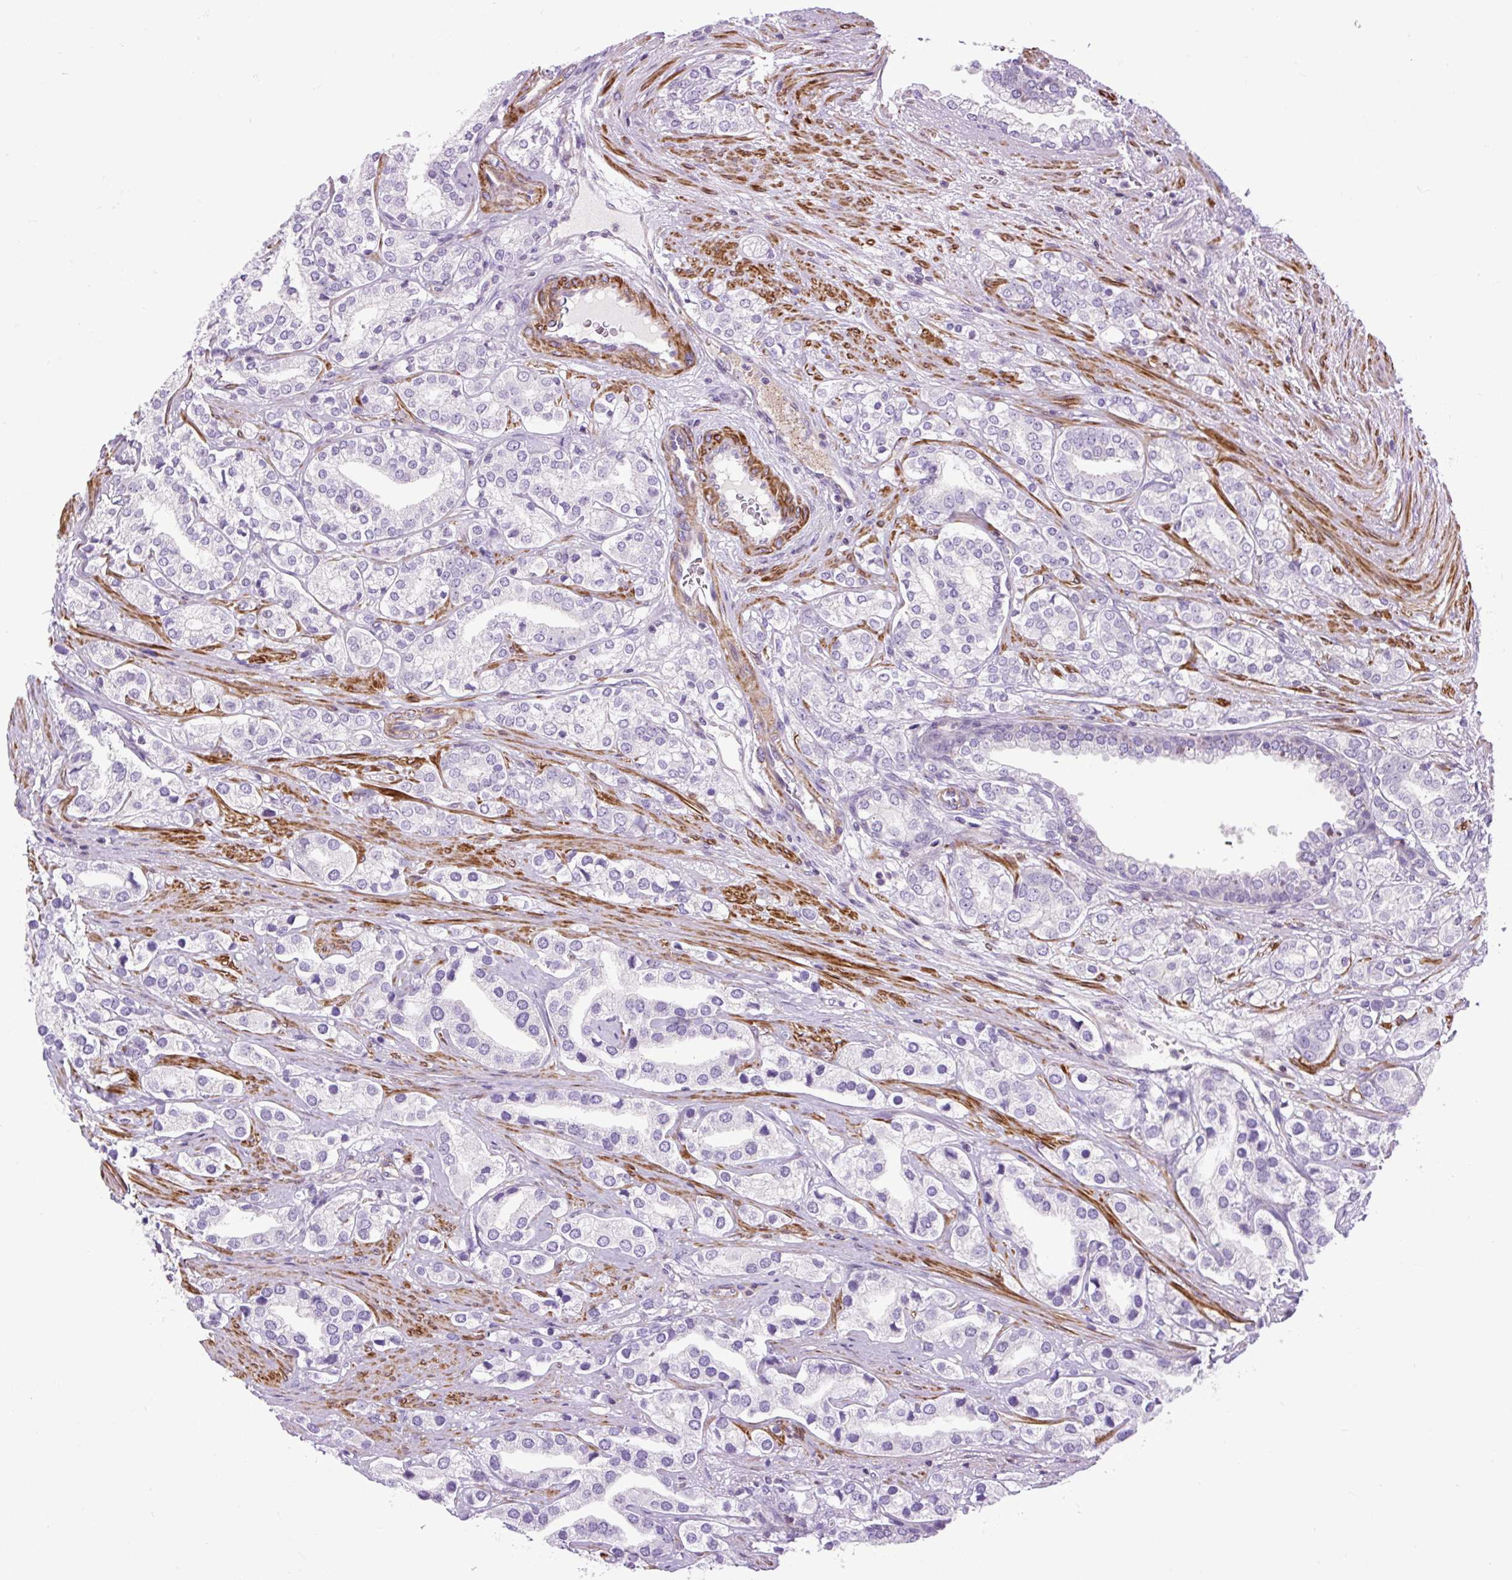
{"staining": {"intensity": "negative", "quantity": "none", "location": "none"}, "tissue": "prostate cancer", "cell_type": "Tumor cells", "image_type": "cancer", "snomed": [{"axis": "morphology", "description": "Adenocarcinoma, High grade"}, {"axis": "topography", "description": "Prostate"}], "caption": "Immunohistochemical staining of prostate high-grade adenocarcinoma reveals no significant expression in tumor cells.", "gene": "ZNF197", "patient": {"sex": "male", "age": 58}}